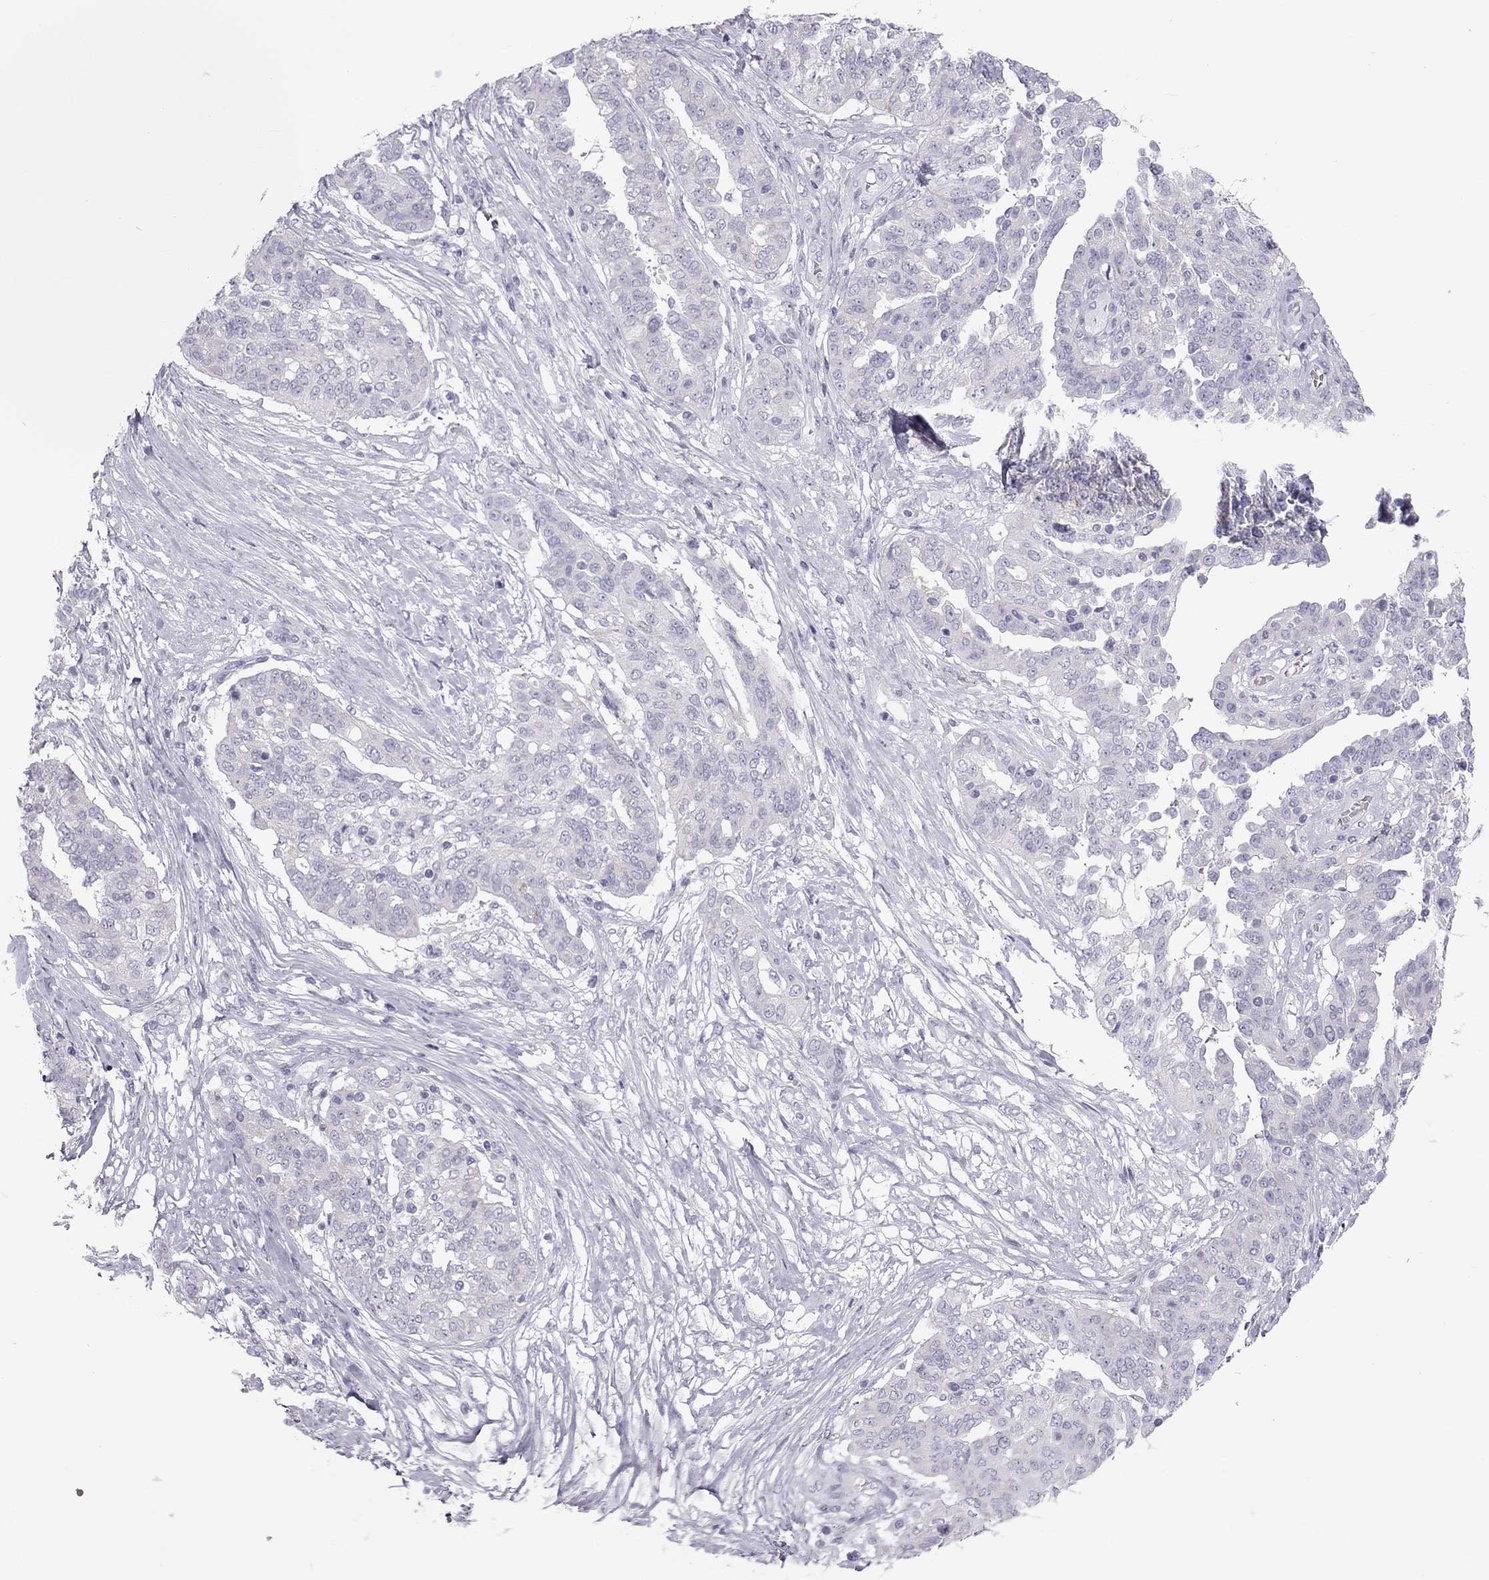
{"staining": {"intensity": "negative", "quantity": "none", "location": "none"}, "tissue": "ovarian cancer", "cell_type": "Tumor cells", "image_type": "cancer", "snomed": [{"axis": "morphology", "description": "Cystadenocarcinoma, serous, NOS"}, {"axis": "topography", "description": "Ovary"}], "caption": "A photomicrograph of human ovarian cancer (serous cystadenocarcinoma) is negative for staining in tumor cells.", "gene": "TEX14", "patient": {"sex": "female", "age": 67}}